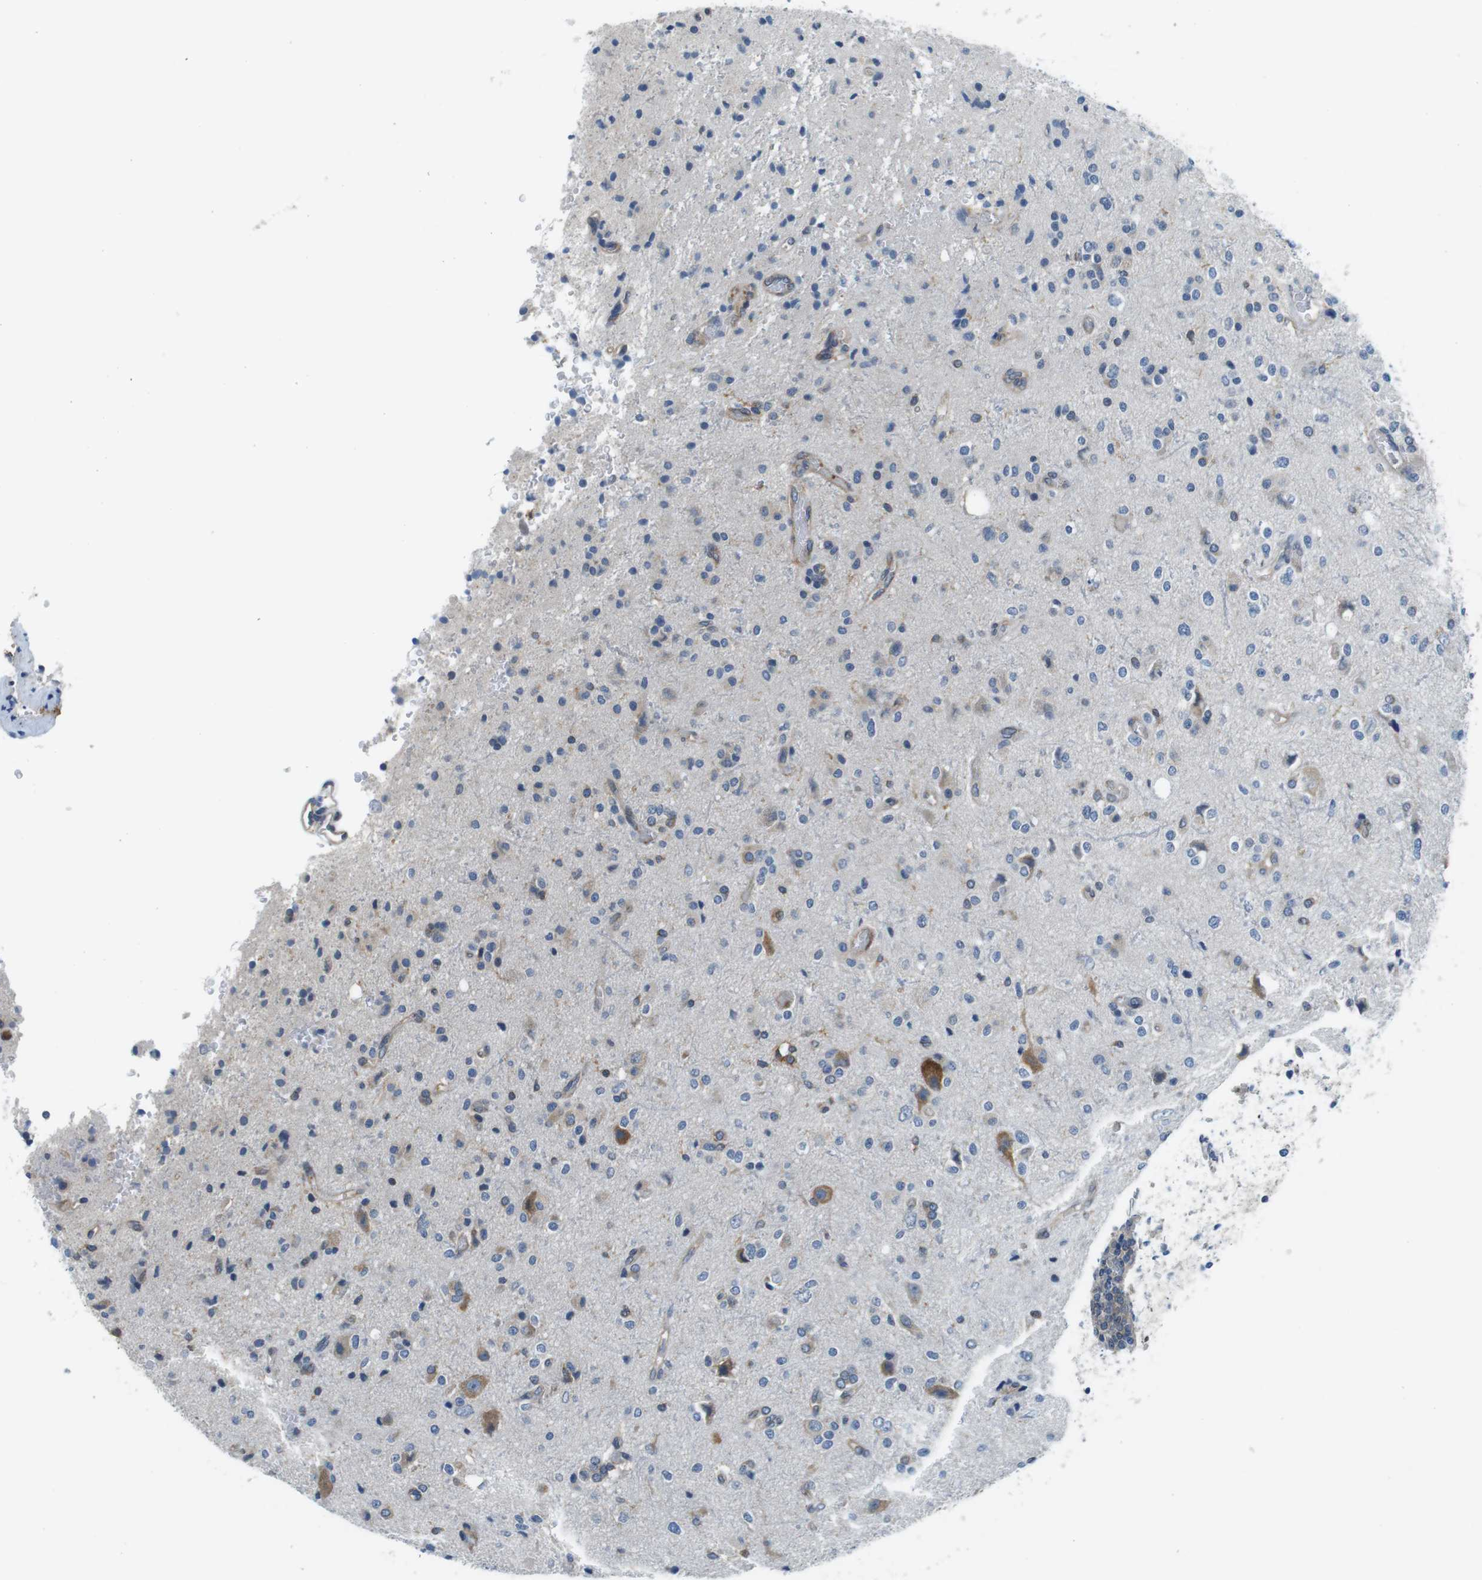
{"staining": {"intensity": "moderate", "quantity": "<25%", "location": "cytoplasmic/membranous"}, "tissue": "glioma", "cell_type": "Tumor cells", "image_type": "cancer", "snomed": [{"axis": "morphology", "description": "Glioma, malignant, High grade"}, {"axis": "topography", "description": "Brain"}], "caption": "Immunohistochemical staining of malignant high-grade glioma exhibits low levels of moderate cytoplasmic/membranous positivity in approximately <25% of tumor cells.", "gene": "EIF2B5", "patient": {"sex": "male", "age": 47}}